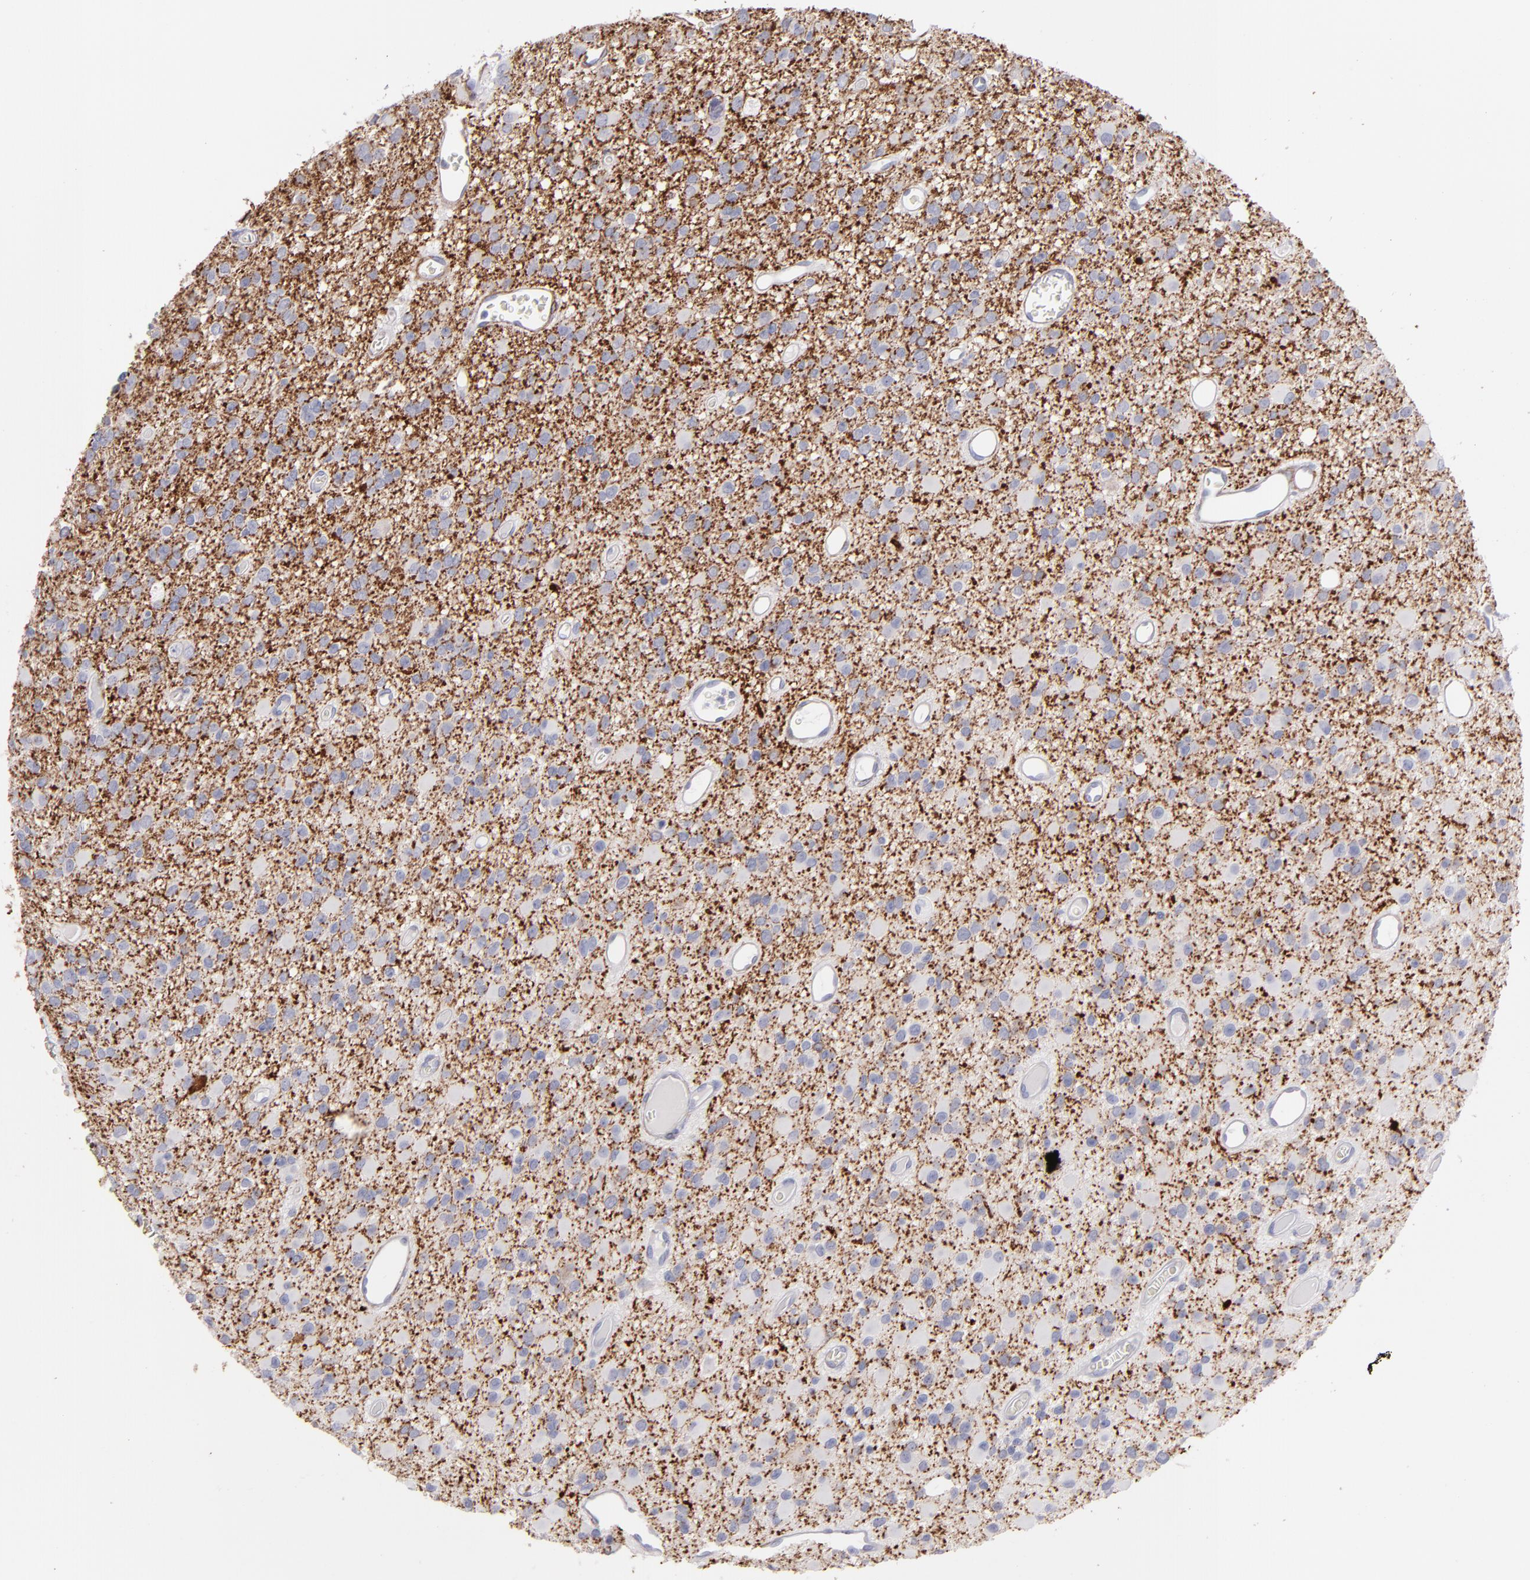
{"staining": {"intensity": "strong", "quantity": ">75%", "location": "cytoplasmic/membranous"}, "tissue": "glioma", "cell_type": "Tumor cells", "image_type": "cancer", "snomed": [{"axis": "morphology", "description": "Glioma, malignant, Low grade"}, {"axis": "topography", "description": "Brain"}], "caption": "Protein expression analysis of malignant glioma (low-grade) exhibits strong cytoplasmic/membranous positivity in about >75% of tumor cells. (DAB = brown stain, brightfield microscopy at high magnification).", "gene": "AHNAK2", "patient": {"sex": "male", "age": 42}}